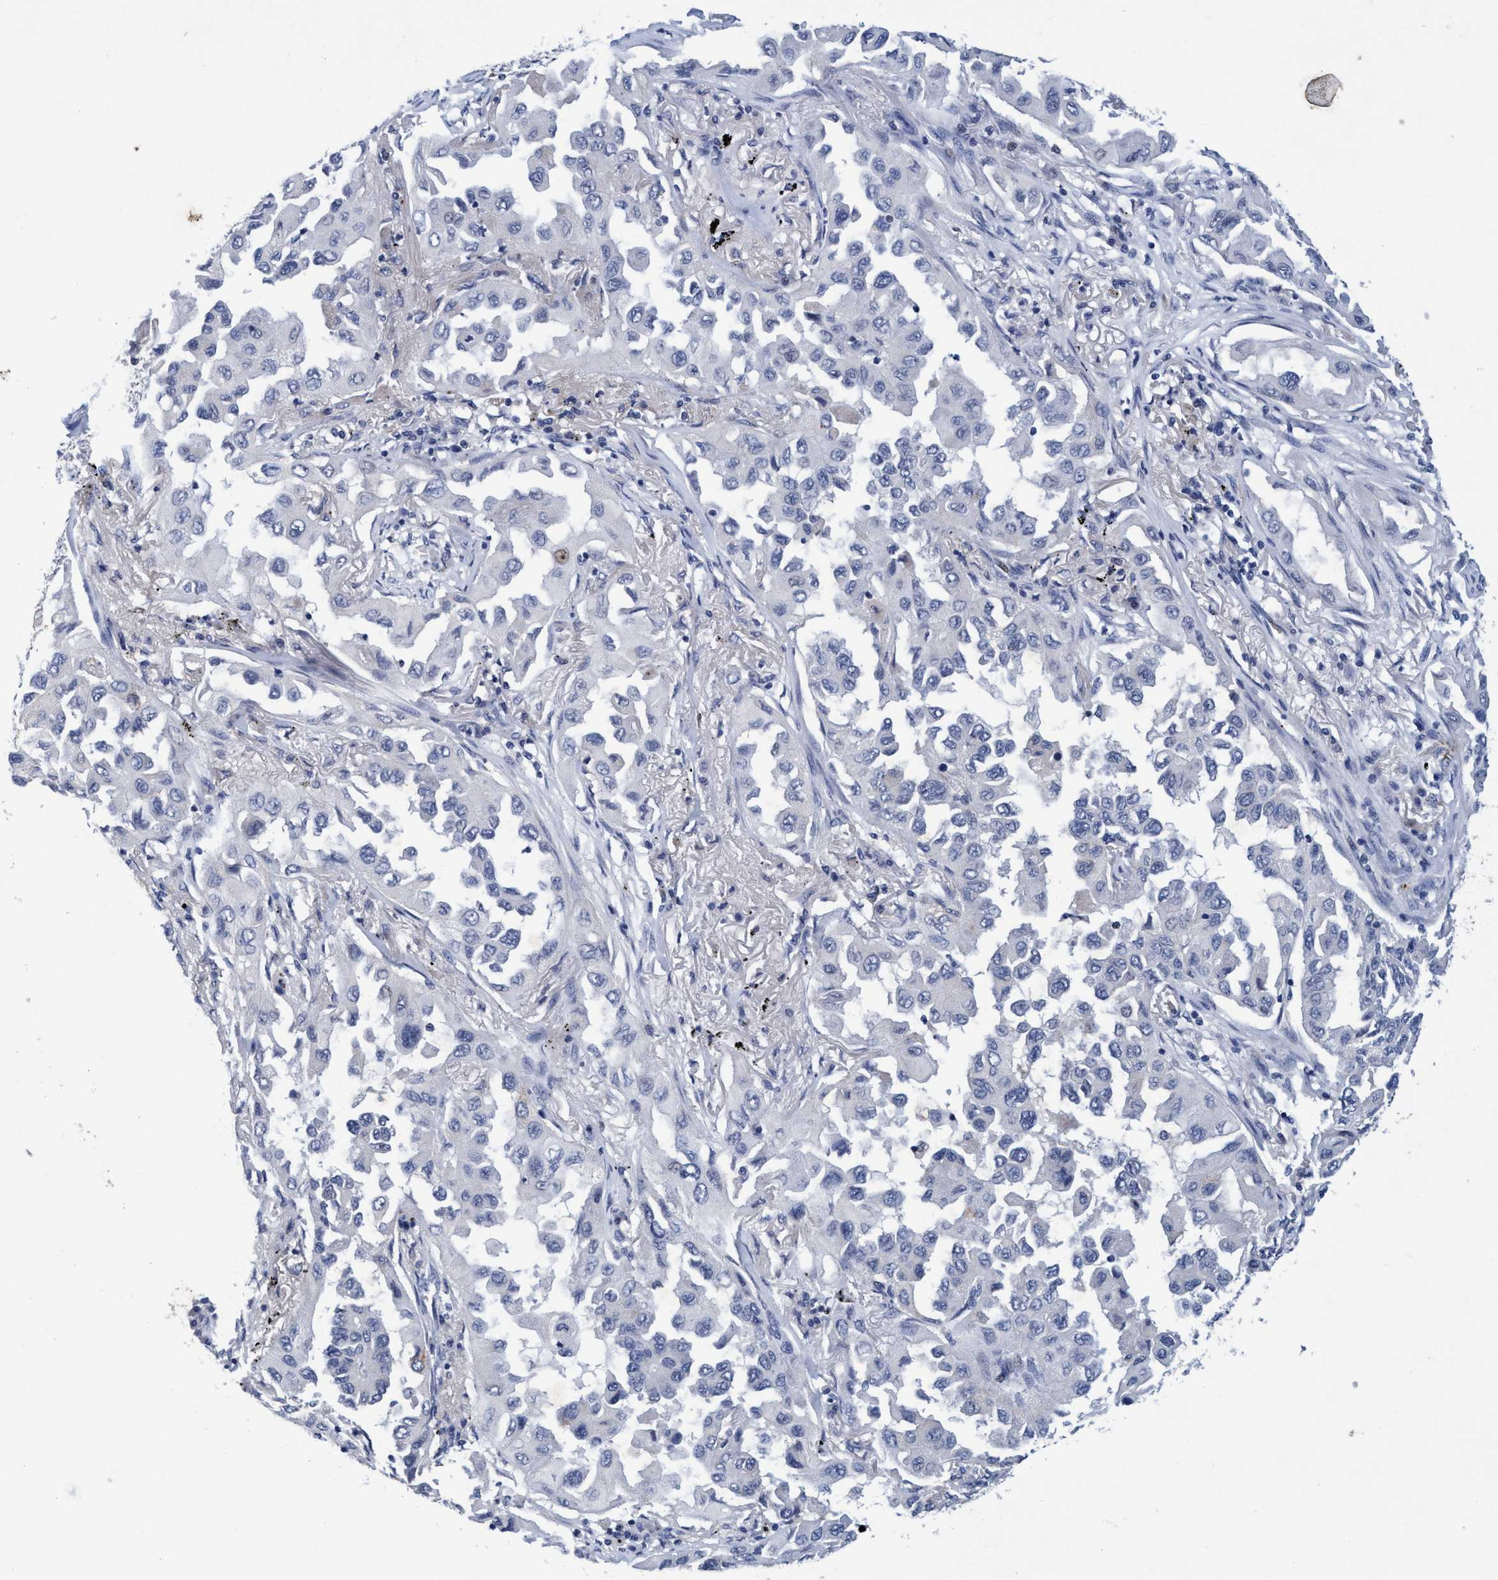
{"staining": {"intensity": "negative", "quantity": "none", "location": "none"}, "tissue": "lung cancer", "cell_type": "Tumor cells", "image_type": "cancer", "snomed": [{"axis": "morphology", "description": "Adenocarcinoma, NOS"}, {"axis": "topography", "description": "Lung"}], "caption": "A high-resolution image shows immunohistochemistry (IHC) staining of lung cancer, which shows no significant positivity in tumor cells.", "gene": "GRB14", "patient": {"sex": "female", "age": 65}}